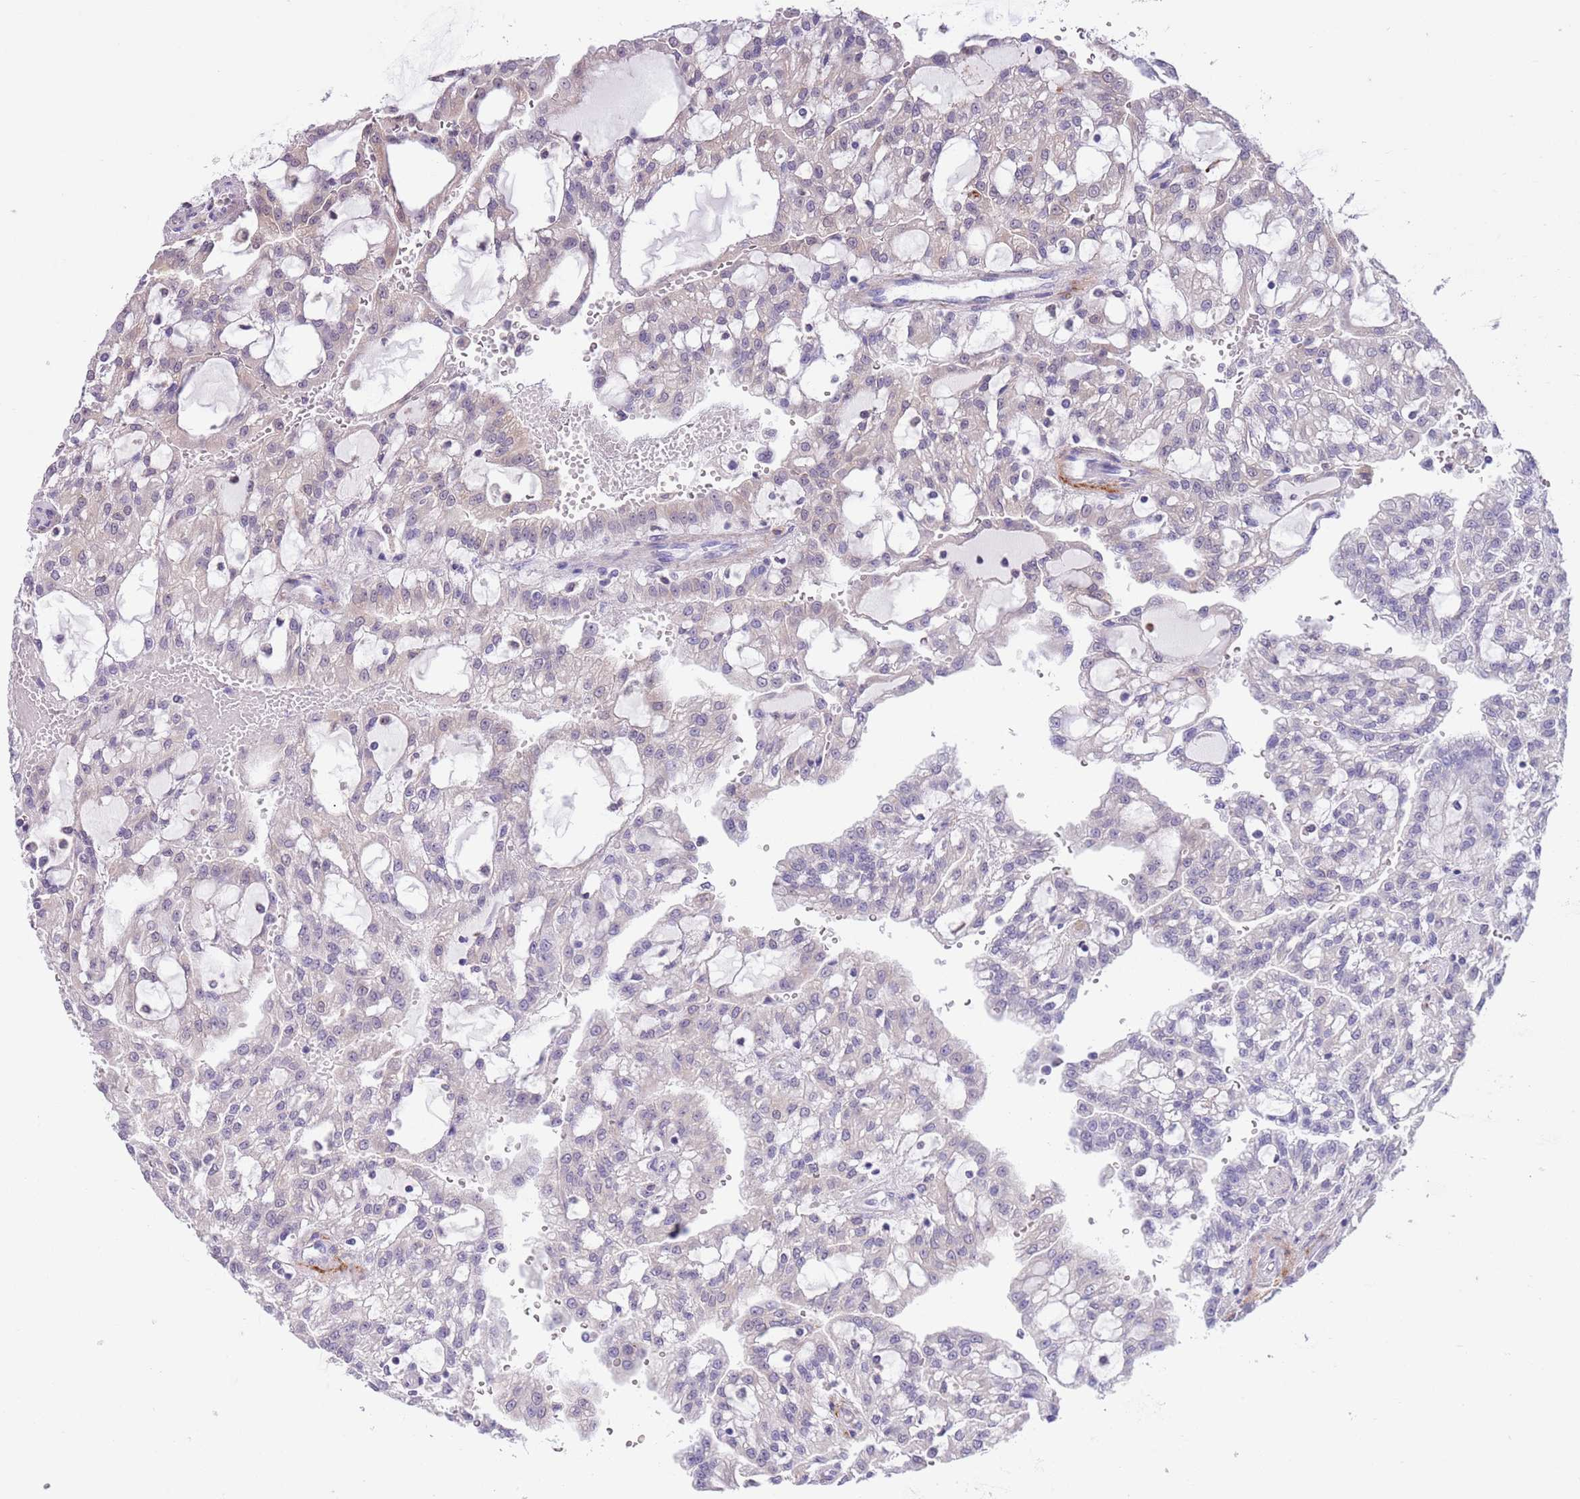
{"staining": {"intensity": "negative", "quantity": "none", "location": "none"}, "tissue": "renal cancer", "cell_type": "Tumor cells", "image_type": "cancer", "snomed": [{"axis": "morphology", "description": "Adenocarcinoma, NOS"}, {"axis": "topography", "description": "Kidney"}], "caption": "The image reveals no staining of tumor cells in renal cancer. (DAB (3,3'-diaminobenzidine) immunohistochemistry (IHC), high magnification).", "gene": "PFKFB2", "patient": {"sex": "male", "age": 63}}